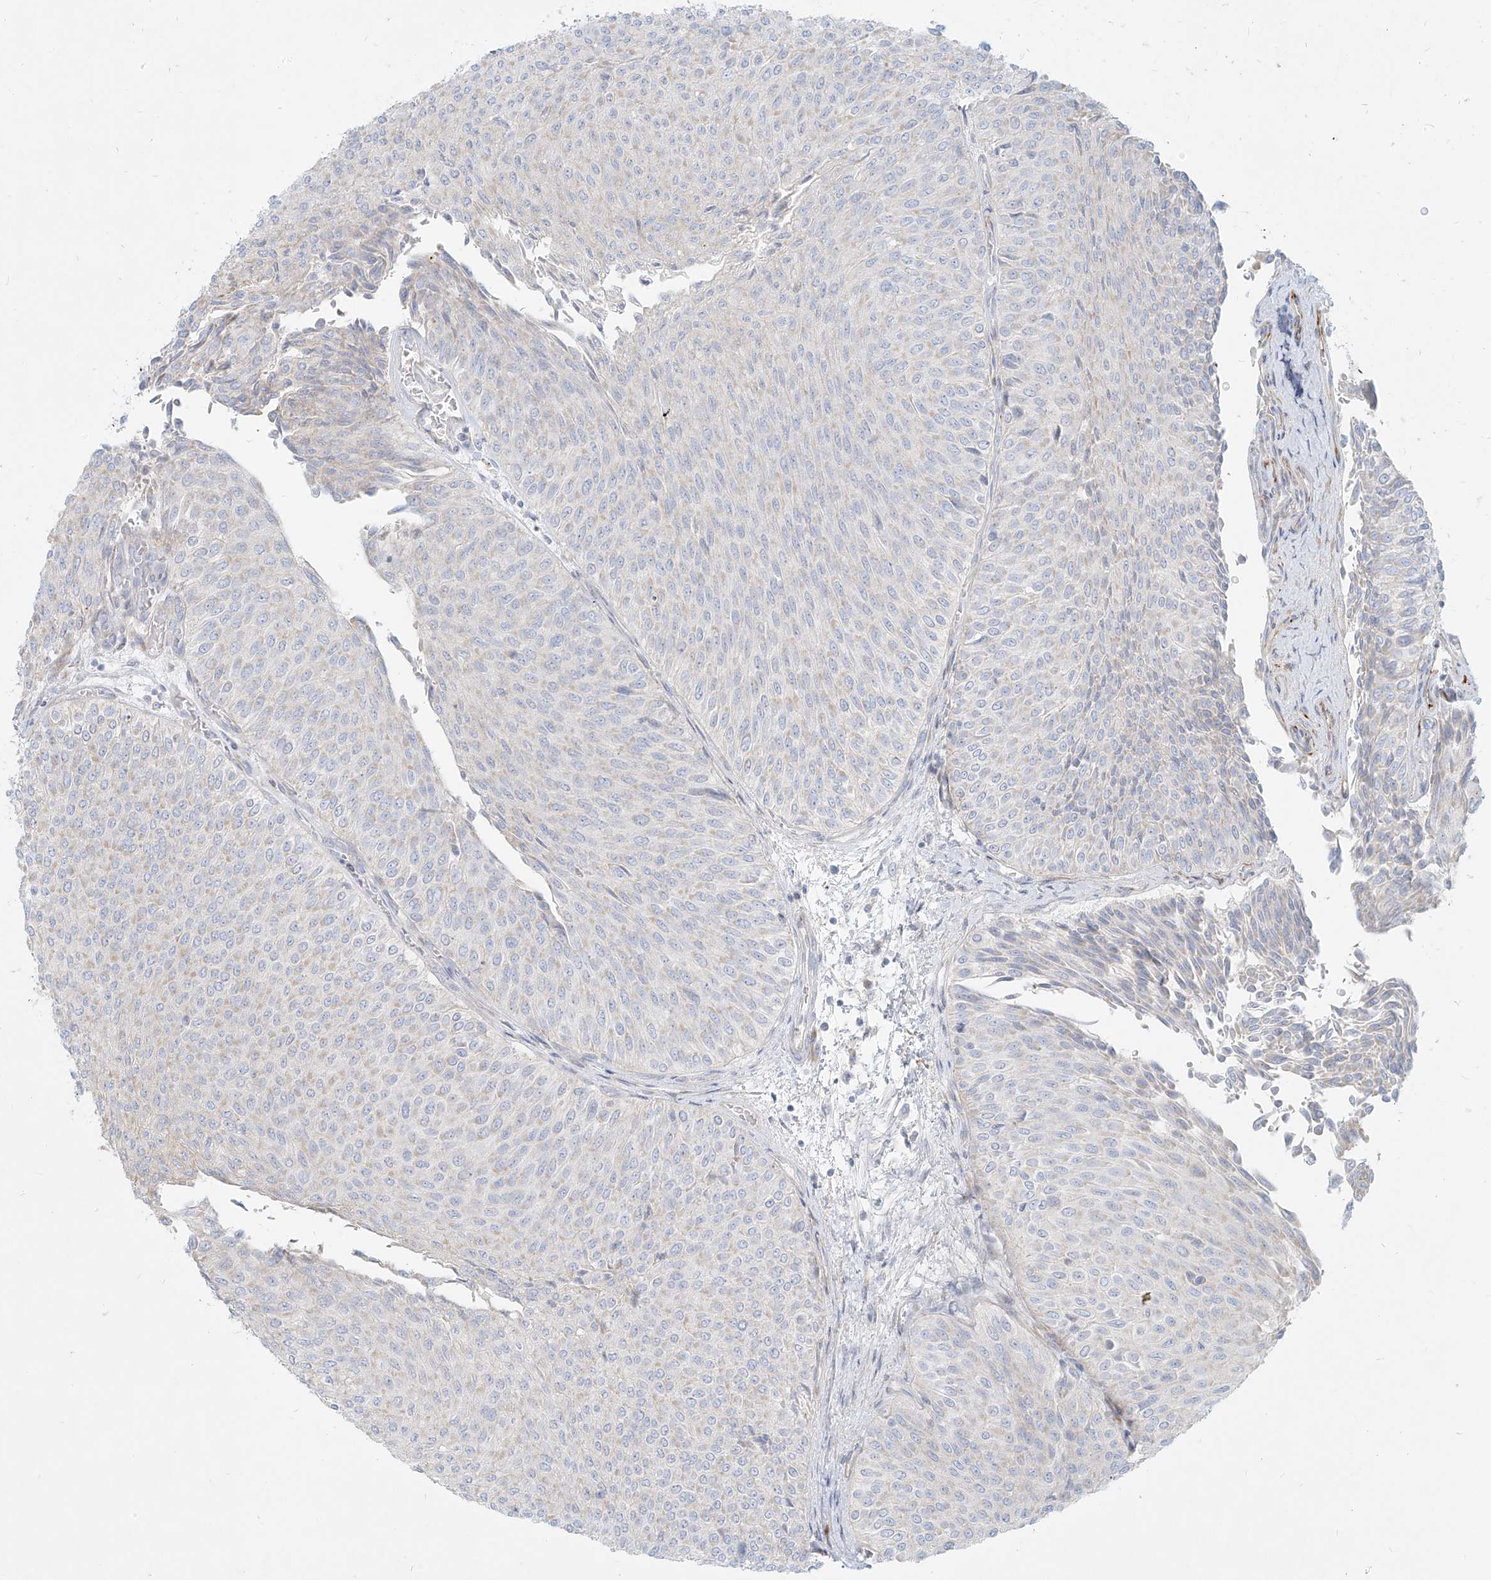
{"staining": {"intensity": "negative", "quantity": "none", "location": "none"}, "tissue": "urothelial cancer", "cell_type": "Tumor cells", "image_type": "cancer", "snomed": [{"axis": "morphology", "description": "Urothelial carcinoma, Low grade"}, {"axis": "topography", "description": "Urinary bladder"}], "caption": "Low-grade urothelial carcinoma stained for a protein using immunohistochemistry displays no staining tumor cells.", "gene": "MTX2", "patient": {"sex": "male", "age": 78}}